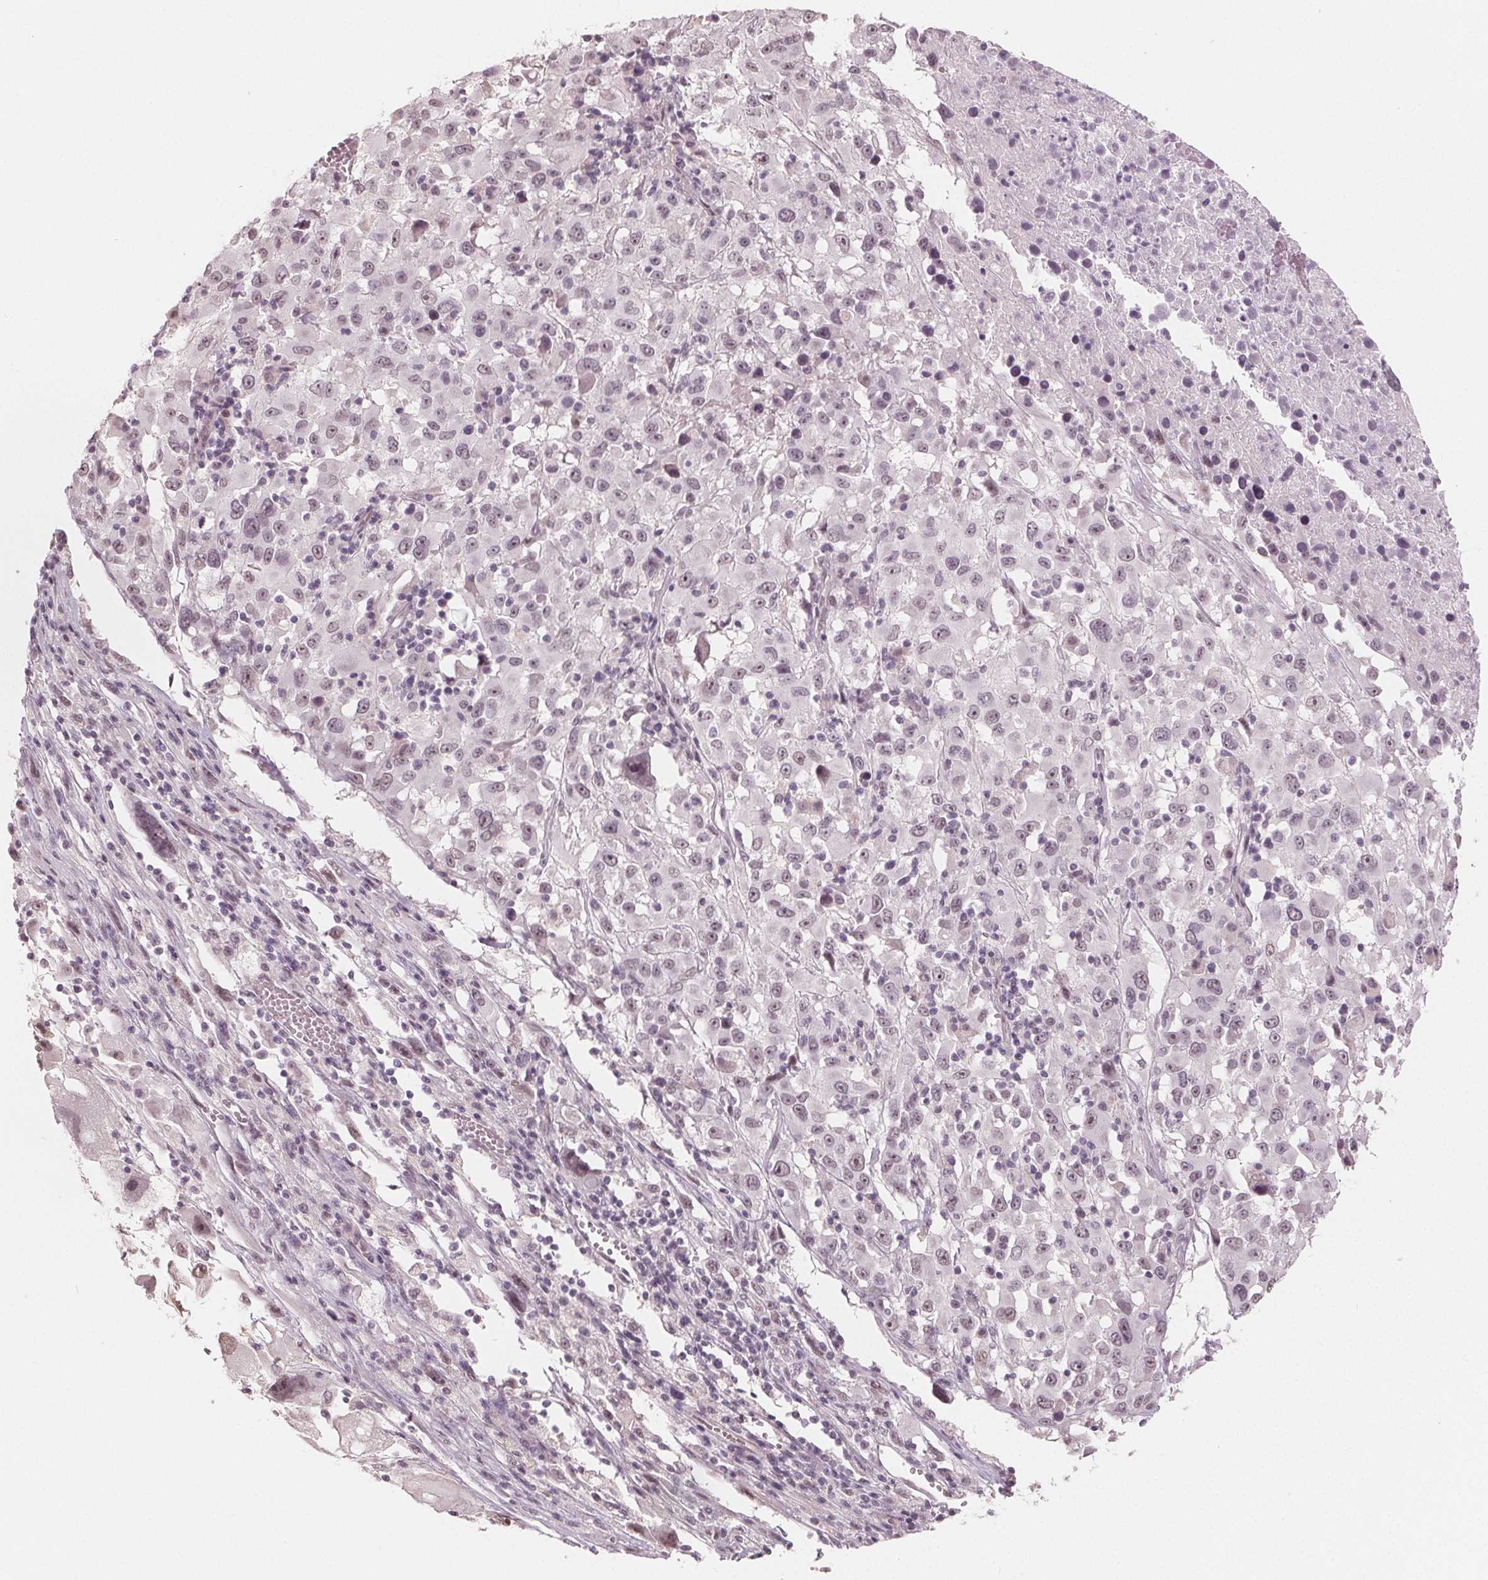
{"staining": {"intensity": "weak", "quantity": "<25%", "location": "nuclear"}, "tissue": "melanoma", "cell_type": "Tumor cells", "image_type": "cancer", "snomed": [{"axis": "morphology", "description": "Malignant melanoma, Metastatic site"}, {"axis": "topography", "description": "Soft tissue"}], "caption": "This image is of melanoma stained with immunohistochemistry (IHC) to label a protein in brown with the nuclei are counter-stained blue. There is no expression in tumor cells. The staining is performed using DAB brown chromogen with nuclei counter-stained in using hematoxylin.", "gene": "NUP210L", "patient": {"sex": "male", "age": 50}}